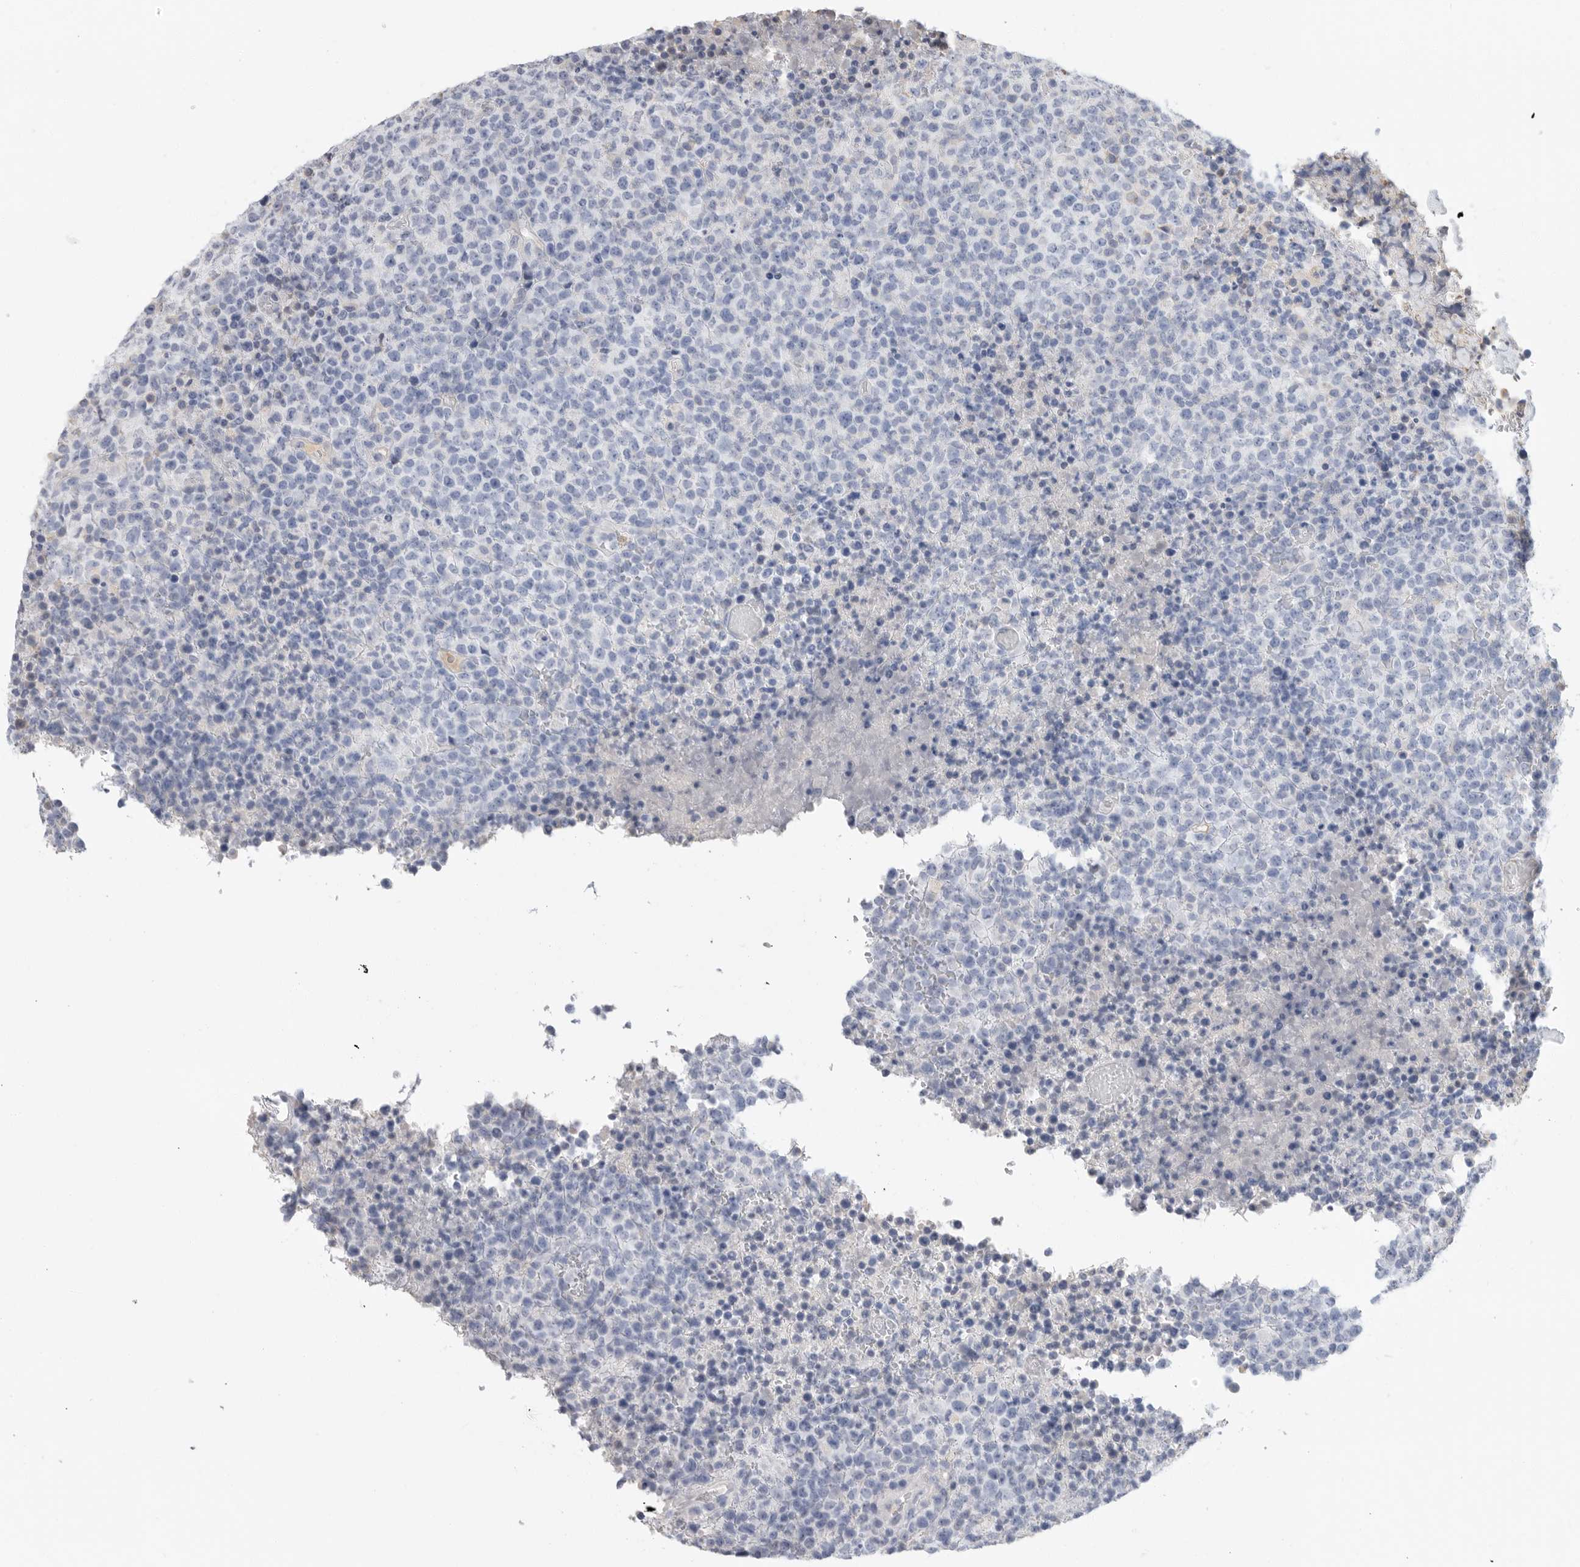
{"staining": {"intensity": "negative", "quantity": "none", "location": "none"}, "tissue": "lymphoma", "cell_type": "Tumor cells", "image_type": "cancer", "snomed": [{"axis": "morphology", "description": "Malignant lymphoma, non-Hodgkin's type, High grade"}, {"axis": "topography", "description": "Lymph node"}], "caption": "The micrograph shows no staining of tumor cells in lymphoma.", "gene": "ARHGEF10", "patient": {"sex": "male", "age": 13}}